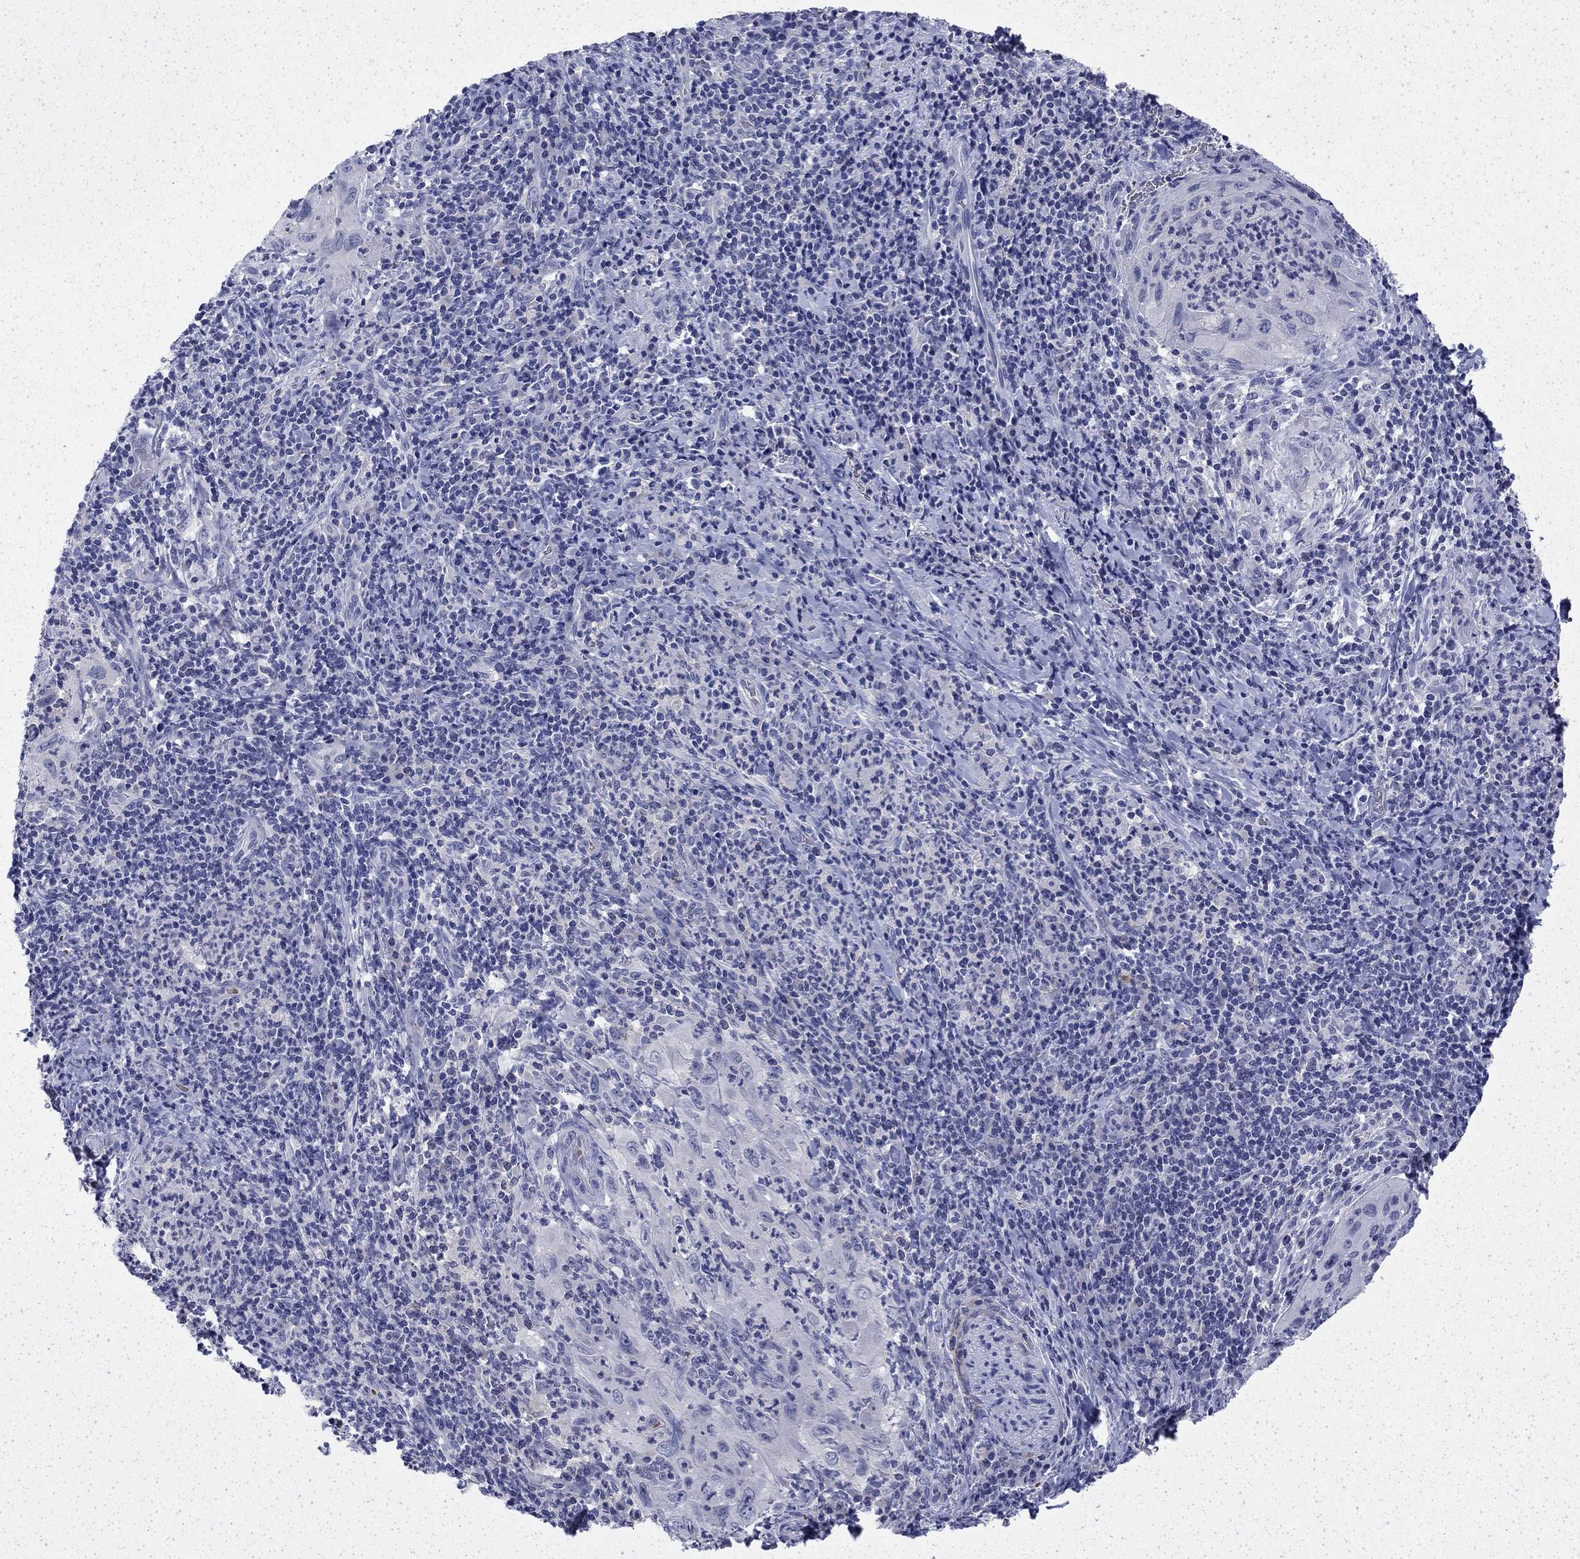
{"staining": {"intensity": "negative", "quantity": "none", "location": "none"}, "tissue": "cervical cancer", "cell_type": "Tumor cells", "image_type": "cancer", "snomed": [{"axis": "morphology", "description": "Squamous cell carcinoma, NOS"}, {"axis": "topography", "description": "Cervix"}], "caption": "DAB immunohistochemical staining of squamous cell carcinoma (cervical) reveals no significant staining in tumor cells.", "gene": "ENPP6", "patient": {"sex": "female", "age": 26}}